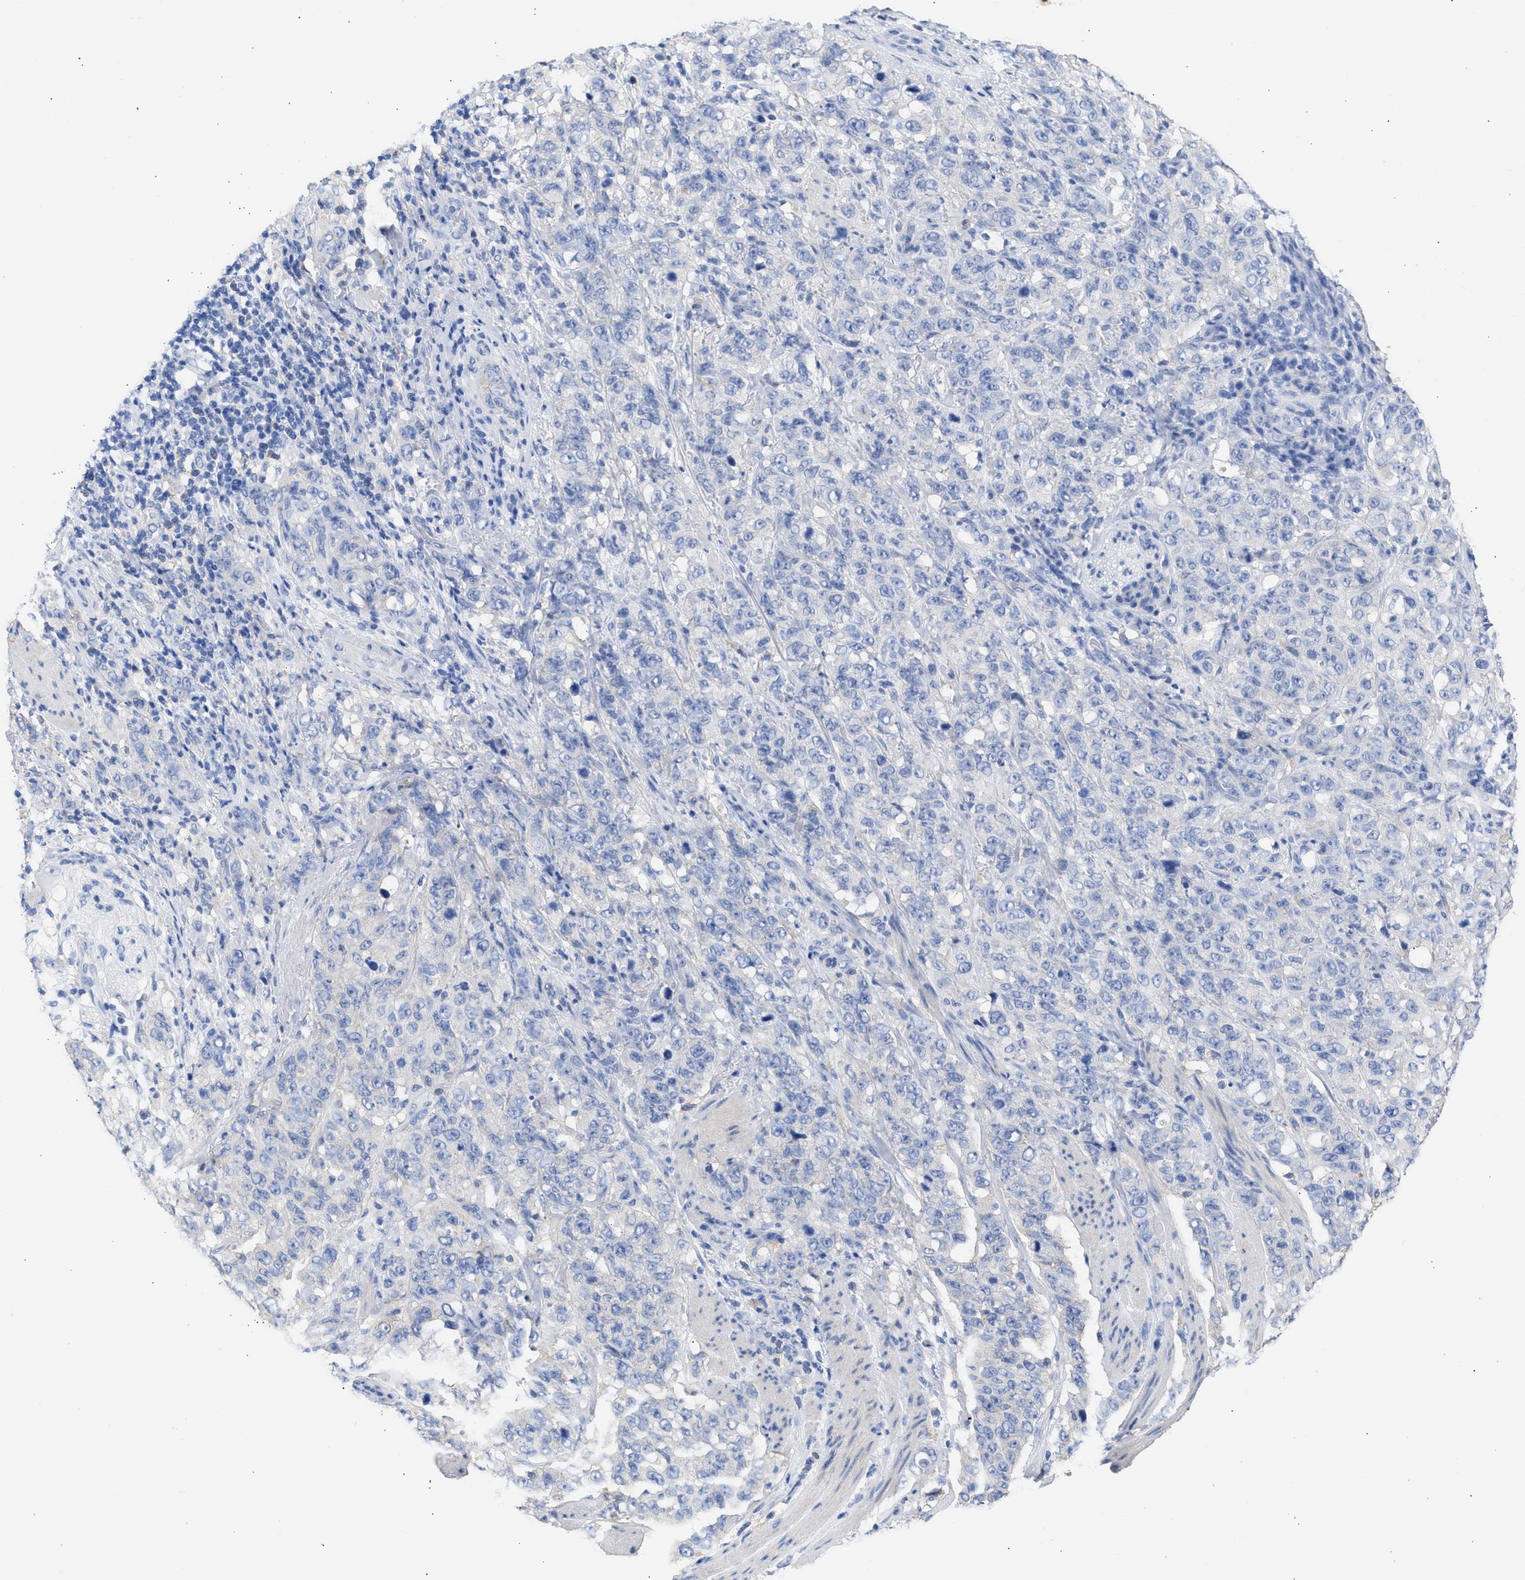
{"staining": {"intensity": "negative", "quantity": "none", "location": "none"}, "tissue": "stomach cancer", "cell_type": "Tumor cells", "image_type": "cancer", "snomed": [{"axis": "morphology", "description": "Adenocarcinoma, NOS"}, {"axis": "topography", "description": "Stomach"}], "caption": "An immunohistochemistry photomicrograph of stomach cancer is shown. There is no staining in tumor cells of stomach cancer.", "gene": "RSPH1", "patient": {"sex": "male", "age": 48}}